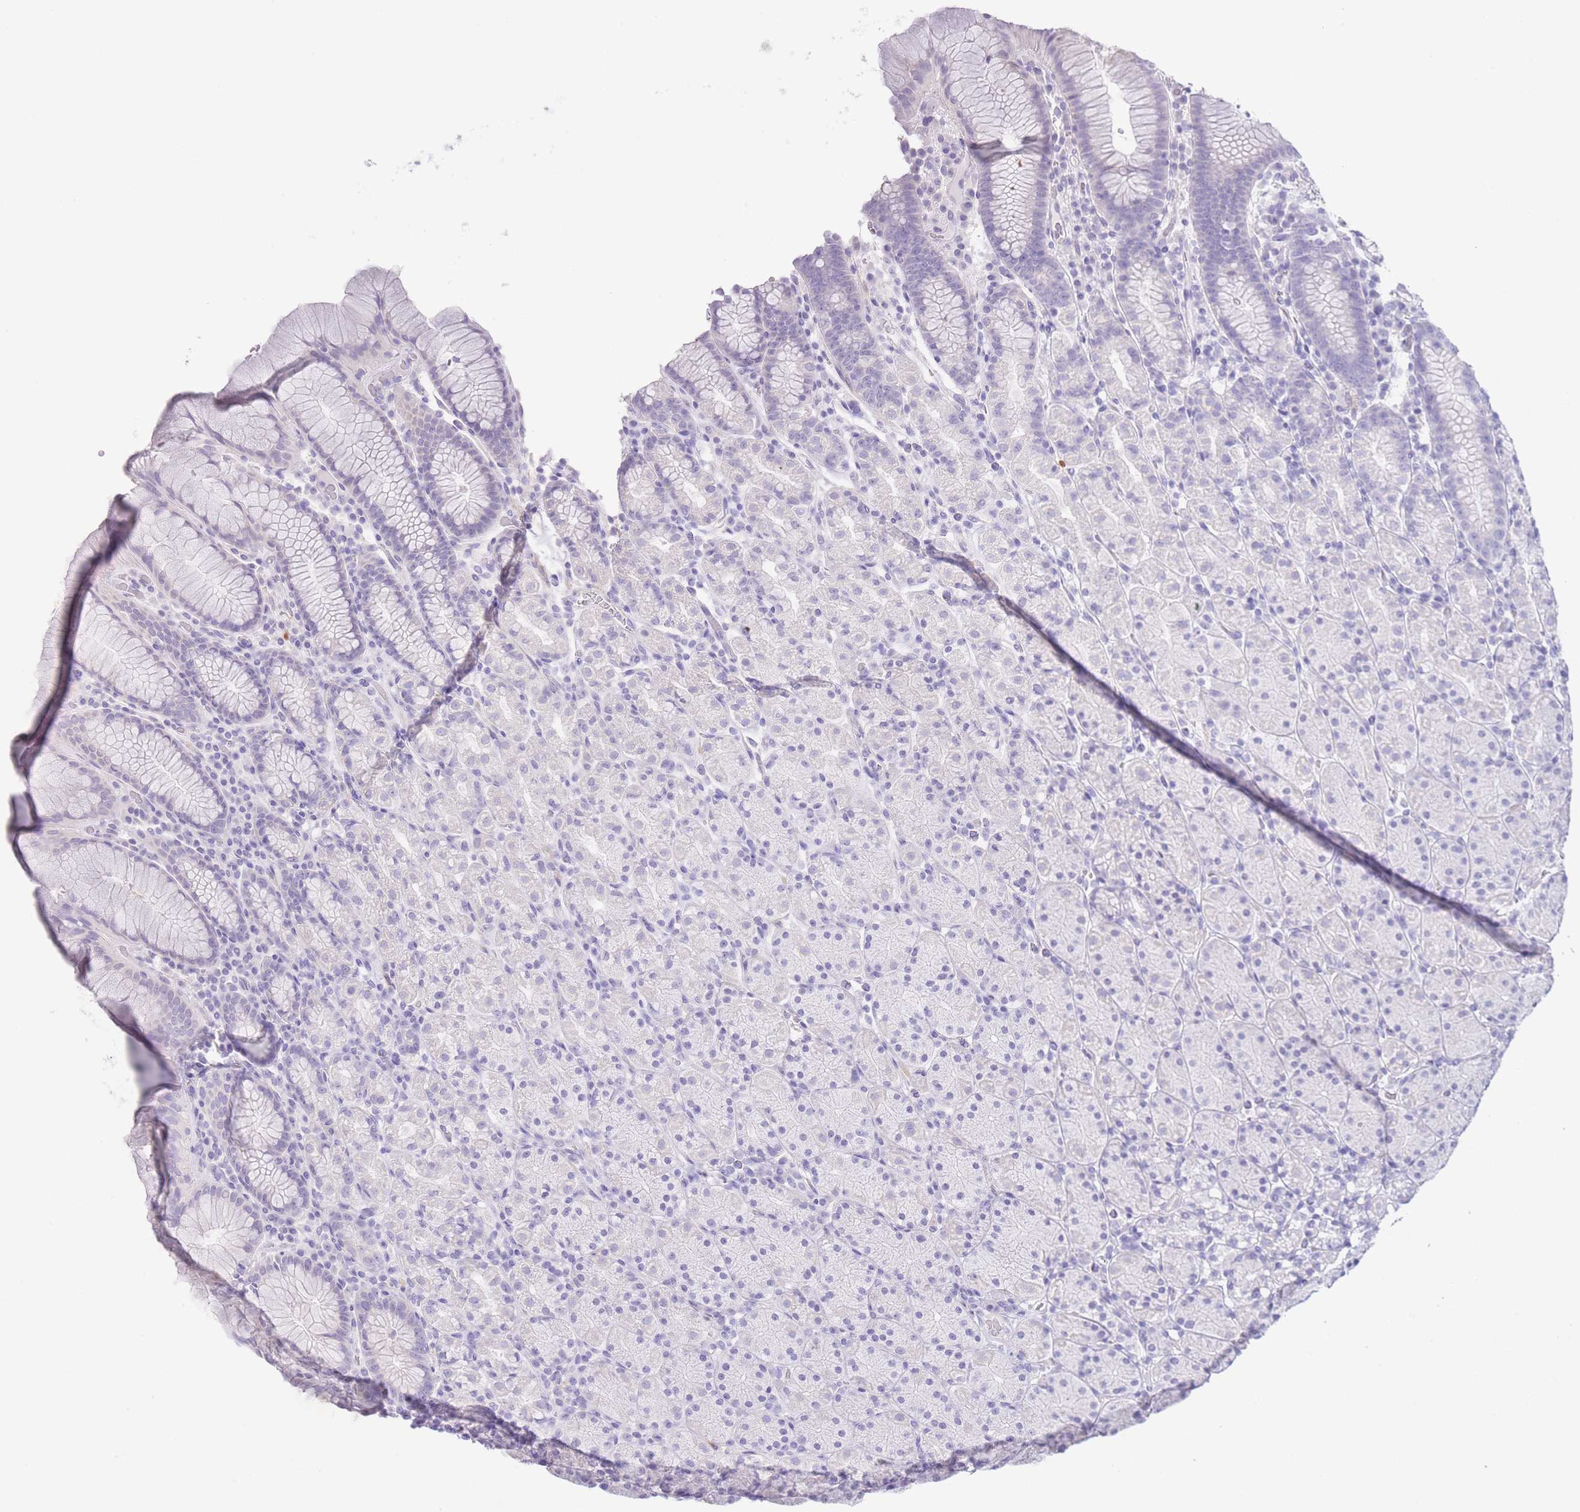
{"staining": {"intensity": "negative", "quantity": "none", "location": "none"}, "tissue": "stomach", "cell_type": "Glandular cells", "image_type": "normal", "snomed": [{"axis": "morphology", "description": "Normal tissue, NOS"}, {"axis": "topography", "description": "Stomach, upper"}, {"axis": "topography", "description": "Stomach"}], "caption": "Normal stomach was stained to show a protein in brown. There is no significant positivity in glandular cells.", "gene": "PKLR", "patient": {"sex": "male", "age": 62}}